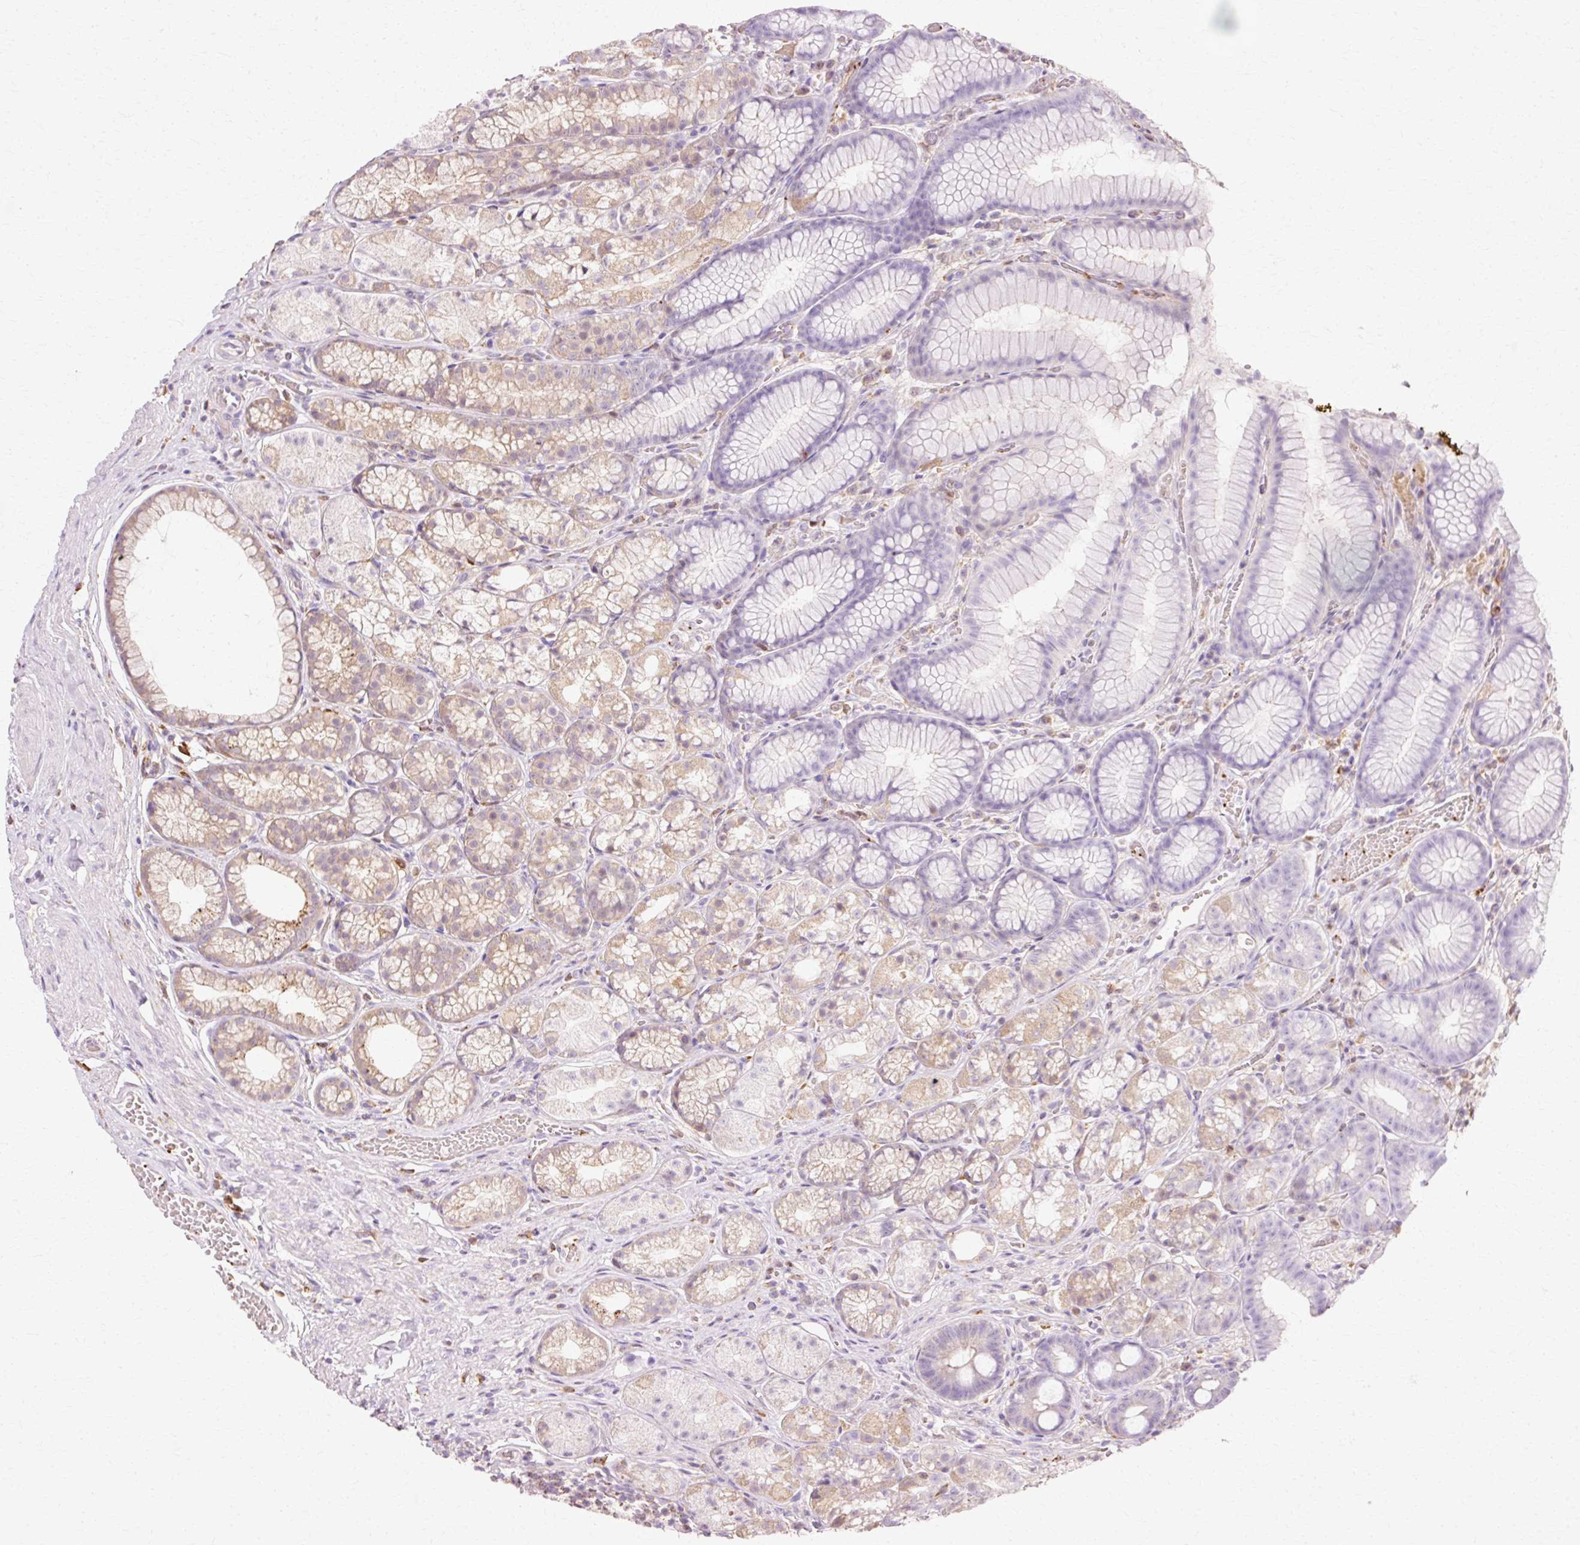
{"staining": {"intensity": "weak", "quantity": "25%-75%", "location": "cytoplasmic/membranous"}, "tissue": "stomach", "cell_type": "Glandular cells", "image_type": "normal", "snomed": [{"axis": "morphology", "description": "Normal tissue, NOS"}, {"axis": "topography", "description": "Smooth muscle"}, {"axis": "topography", "description": "Stomach"}], "caption": "Unremarkable stomach exhibits weak cytoplasmic/membranous staining in approximately 25%-75% of glandular cells (IHC, brightfield microscopy, high magnification)..", "gene": "GPX1", "patient": {"sex": "male", "age": 70}}